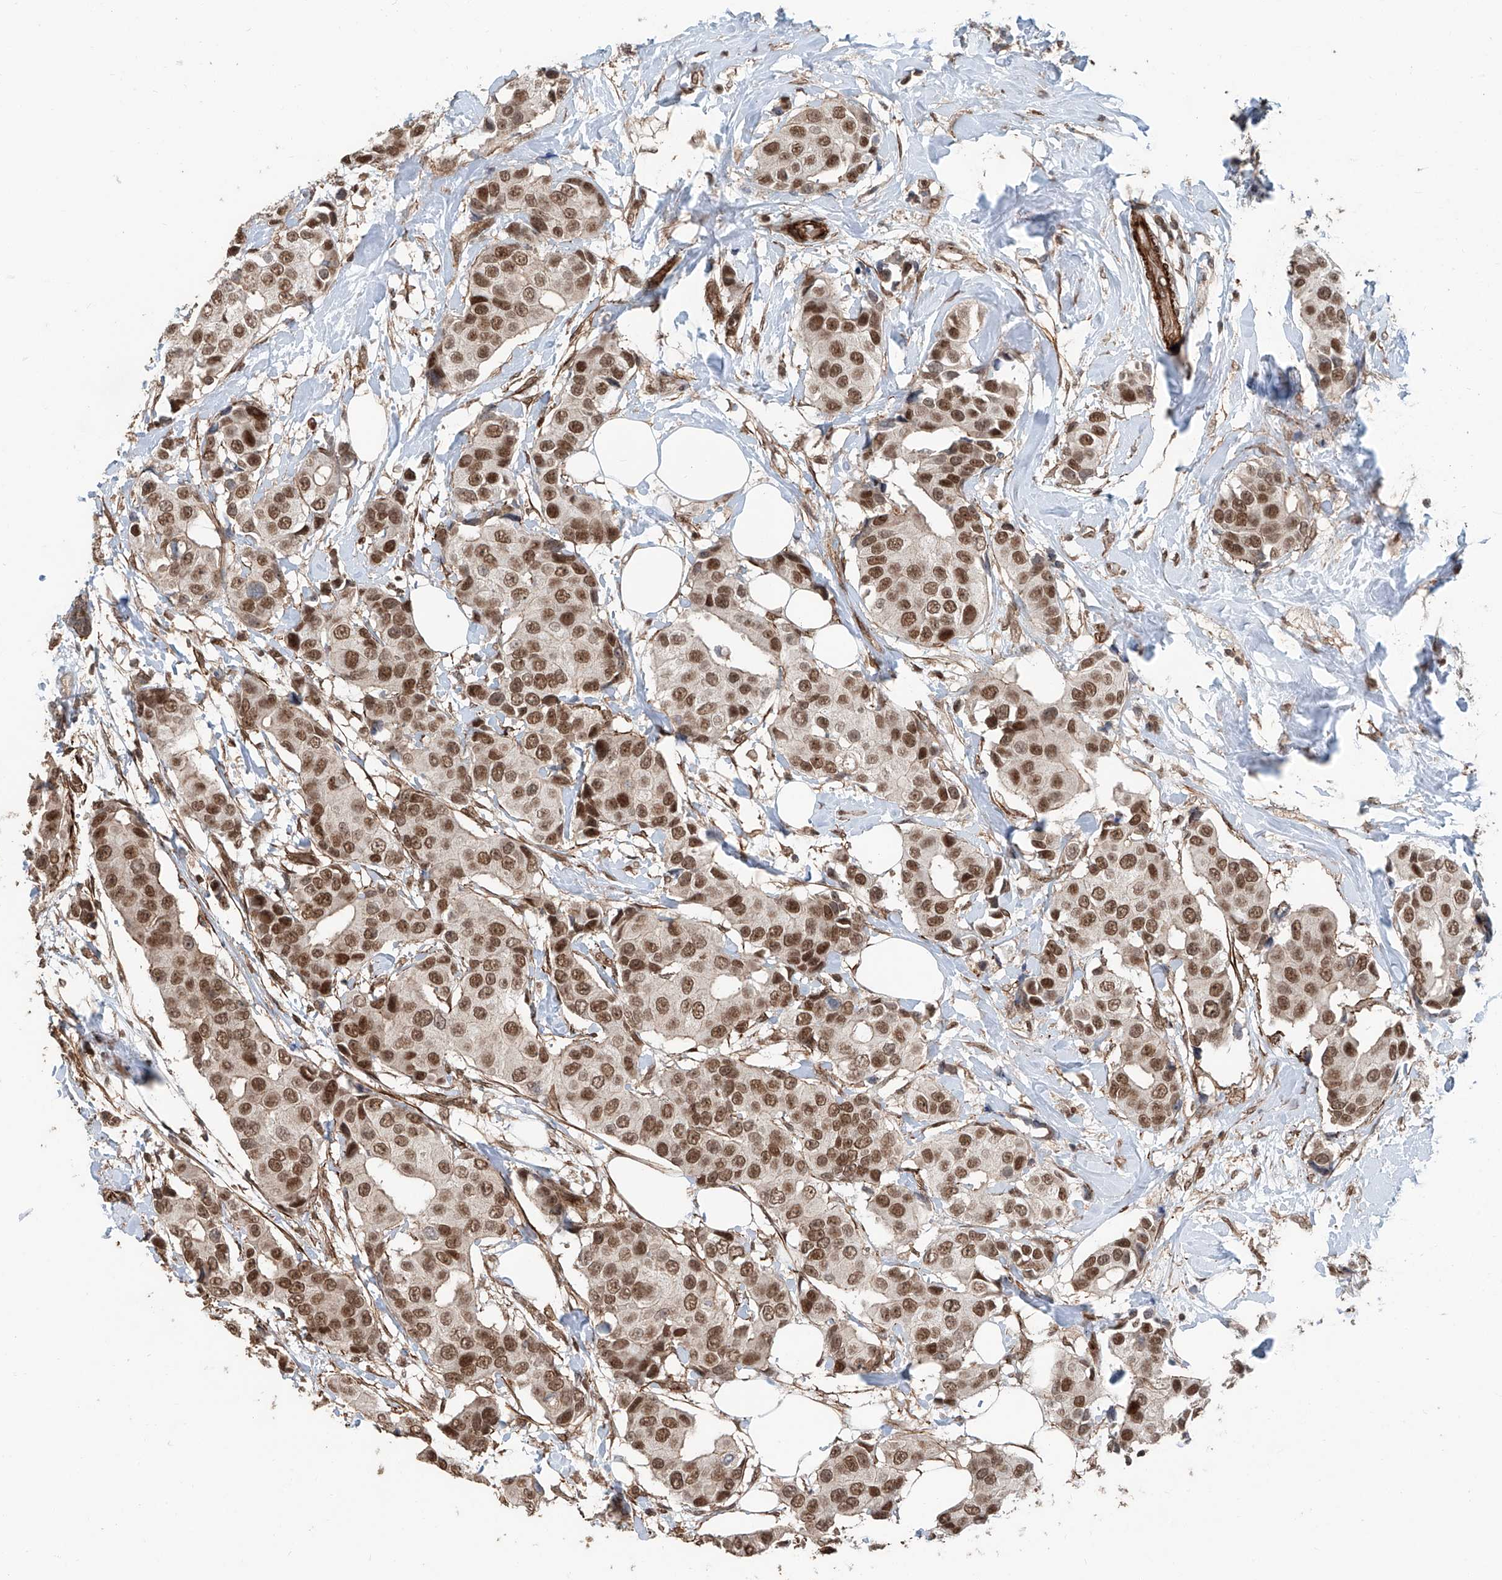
{"staining": {"intensity": "moderate", "quantity": ">75%", "location": "nuclear"}, "tissue": "breast cancer", "cell_type": "Tumor cells", "image_type": "cancer", "snomed": [{"axis": "morphology", "description": "Normal tissue, NOS"}, {"axis": "morphology", "description": "Duct carcinoma"}, {"axis": "topography", "description": "Breast"}], "caption": "High-power microscopy captured an IHC image of breast invasive ductal carcinoma, revealing moderate nuclear staining in about >75% of tumor cells.", "gene": "SDE2", "patient": {"sex": "female", "age": 39}}